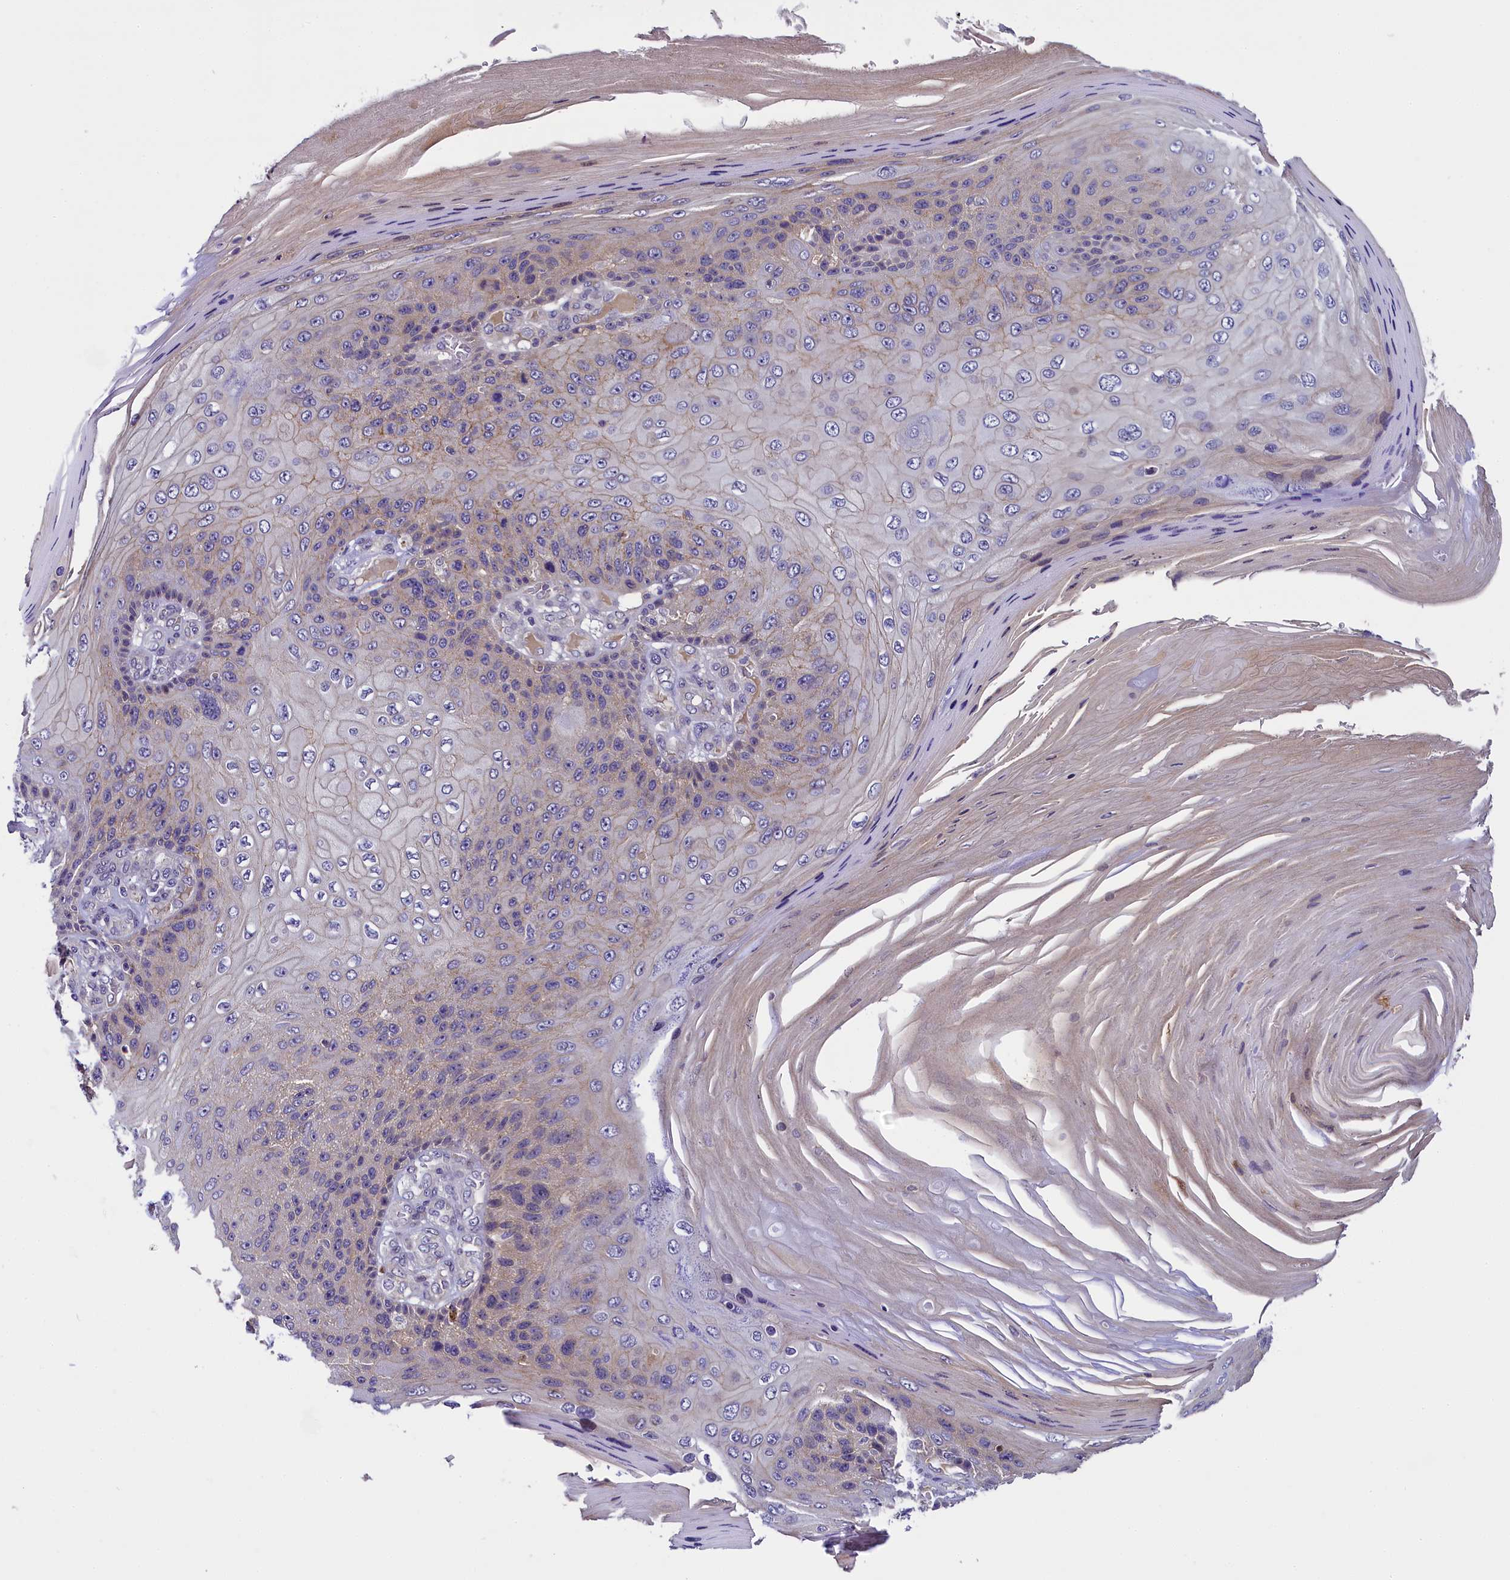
{"staining": {"intensity": "weak", "quantity": "25%-75%", "location": "cytoplasmic/membranous"}, "tissue": "skin cancer", "cell_type": "Tumor cells", "image_type": "cancer", "snomed": [{"axis": "morphology", "description": "Squamous cell carcinoma, NOS"}, {"axis": "topography", "description": "Skin"}], "caption": "Brown immunohistochemical staining in squamous cell carcinoma (skin) shows weak cytoplasmic/membranous expression in about 25%-75% of tumor cells. (DAB (3,3'-diaminobenzidine) IHC with brightfield microscopy, high magnification).", "gene": "ENKD1", "patient": {"sex": "female", "age": 88}}